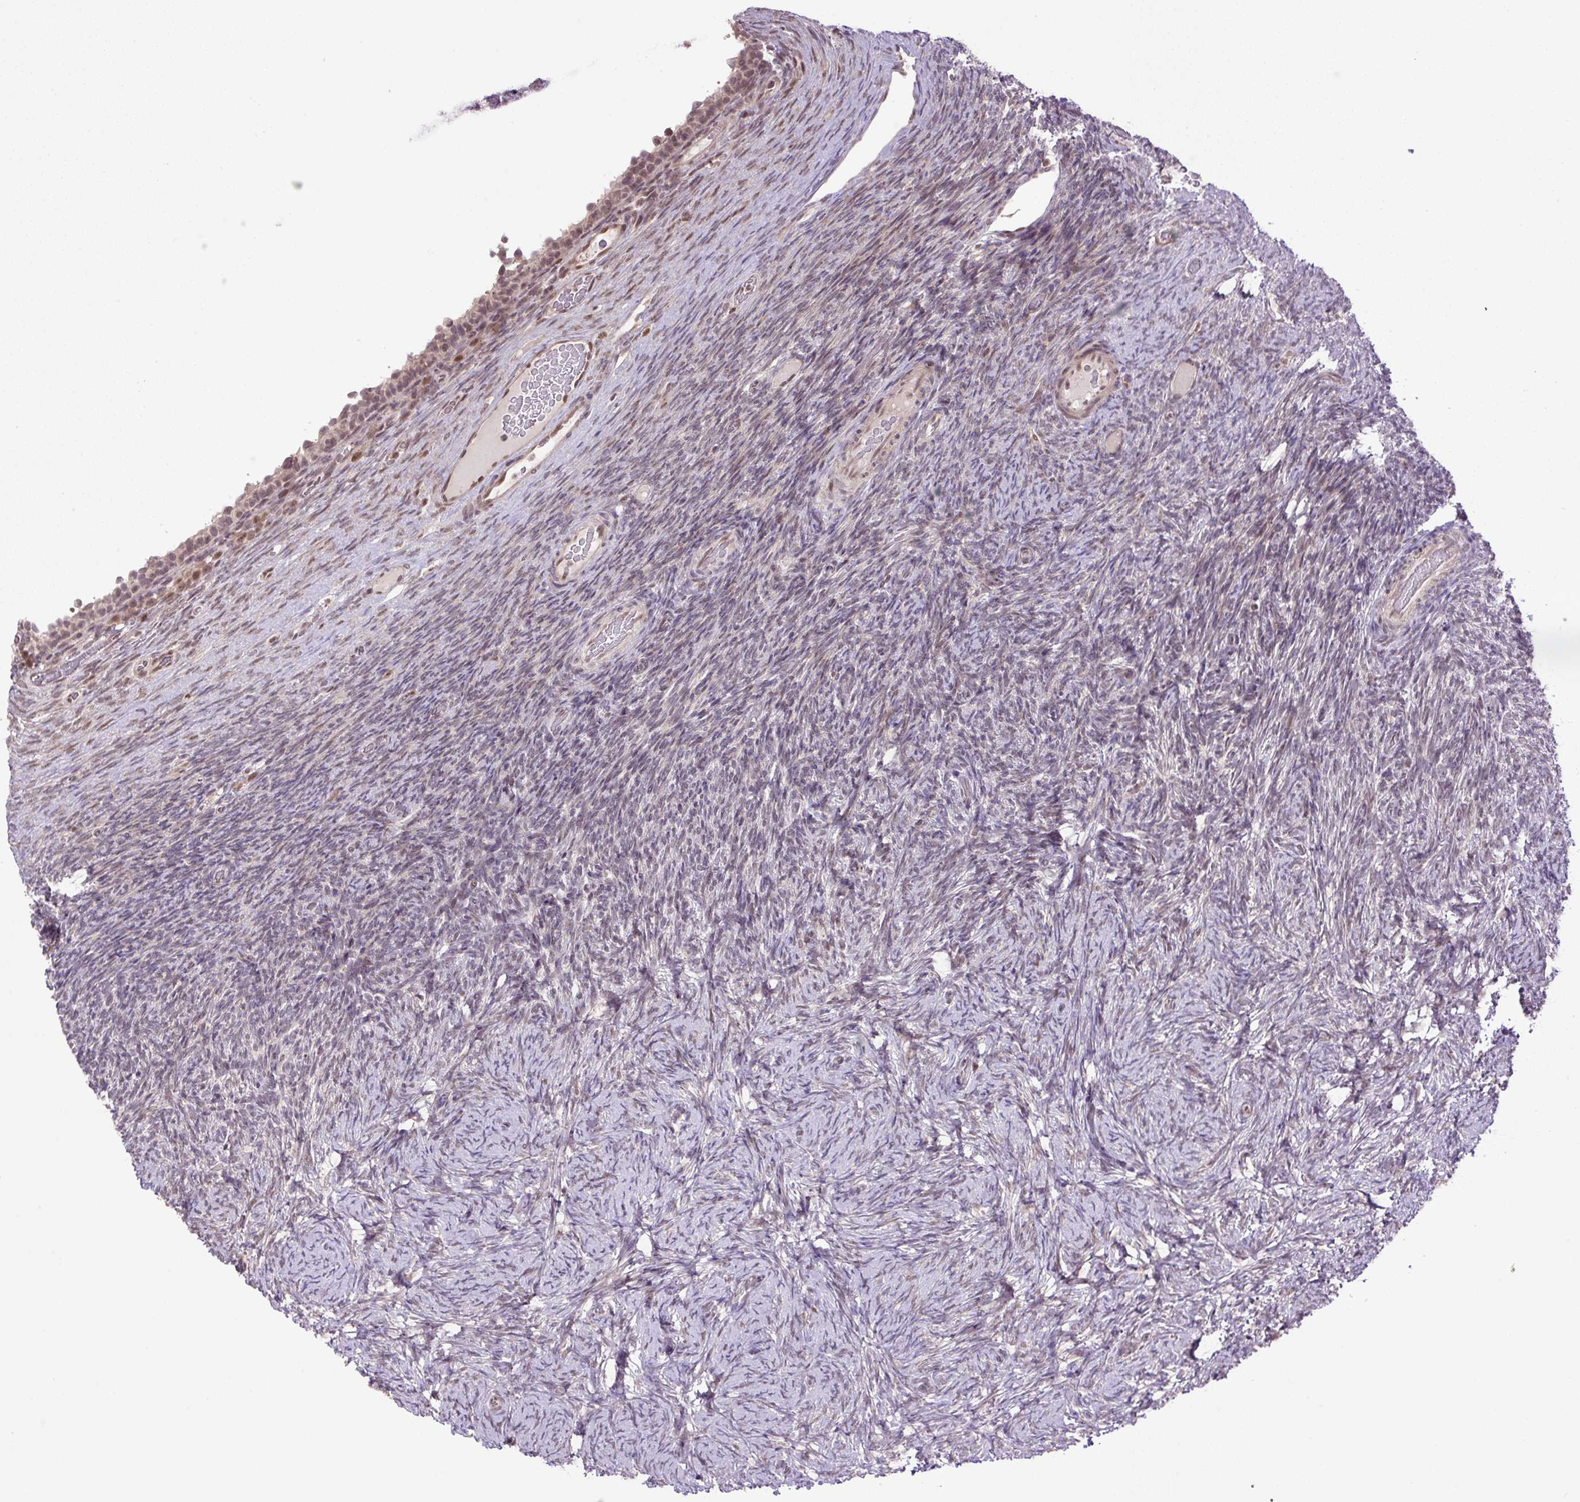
{"staining": {"intensity": "moderate", "quantity": "<25%", "location": "nuclear"}, "tissue": "ovary", "cell_type": "Ovarian stroma cells", "image_type": "normal", "snomed": [{"axis": "morphology", "description": "Normal tissue, NOS"}, {"axis": "topography", "description": "Ovary"}], "caption": "A histopathology image showing moderate nuclear positivity in about <25% of ovarian stroma cells in unremarkable ovary, as visualized by brown immunohistochemical staining.", "gene": "KPNA1", "patient": {"sex": "female", "age": 34}}